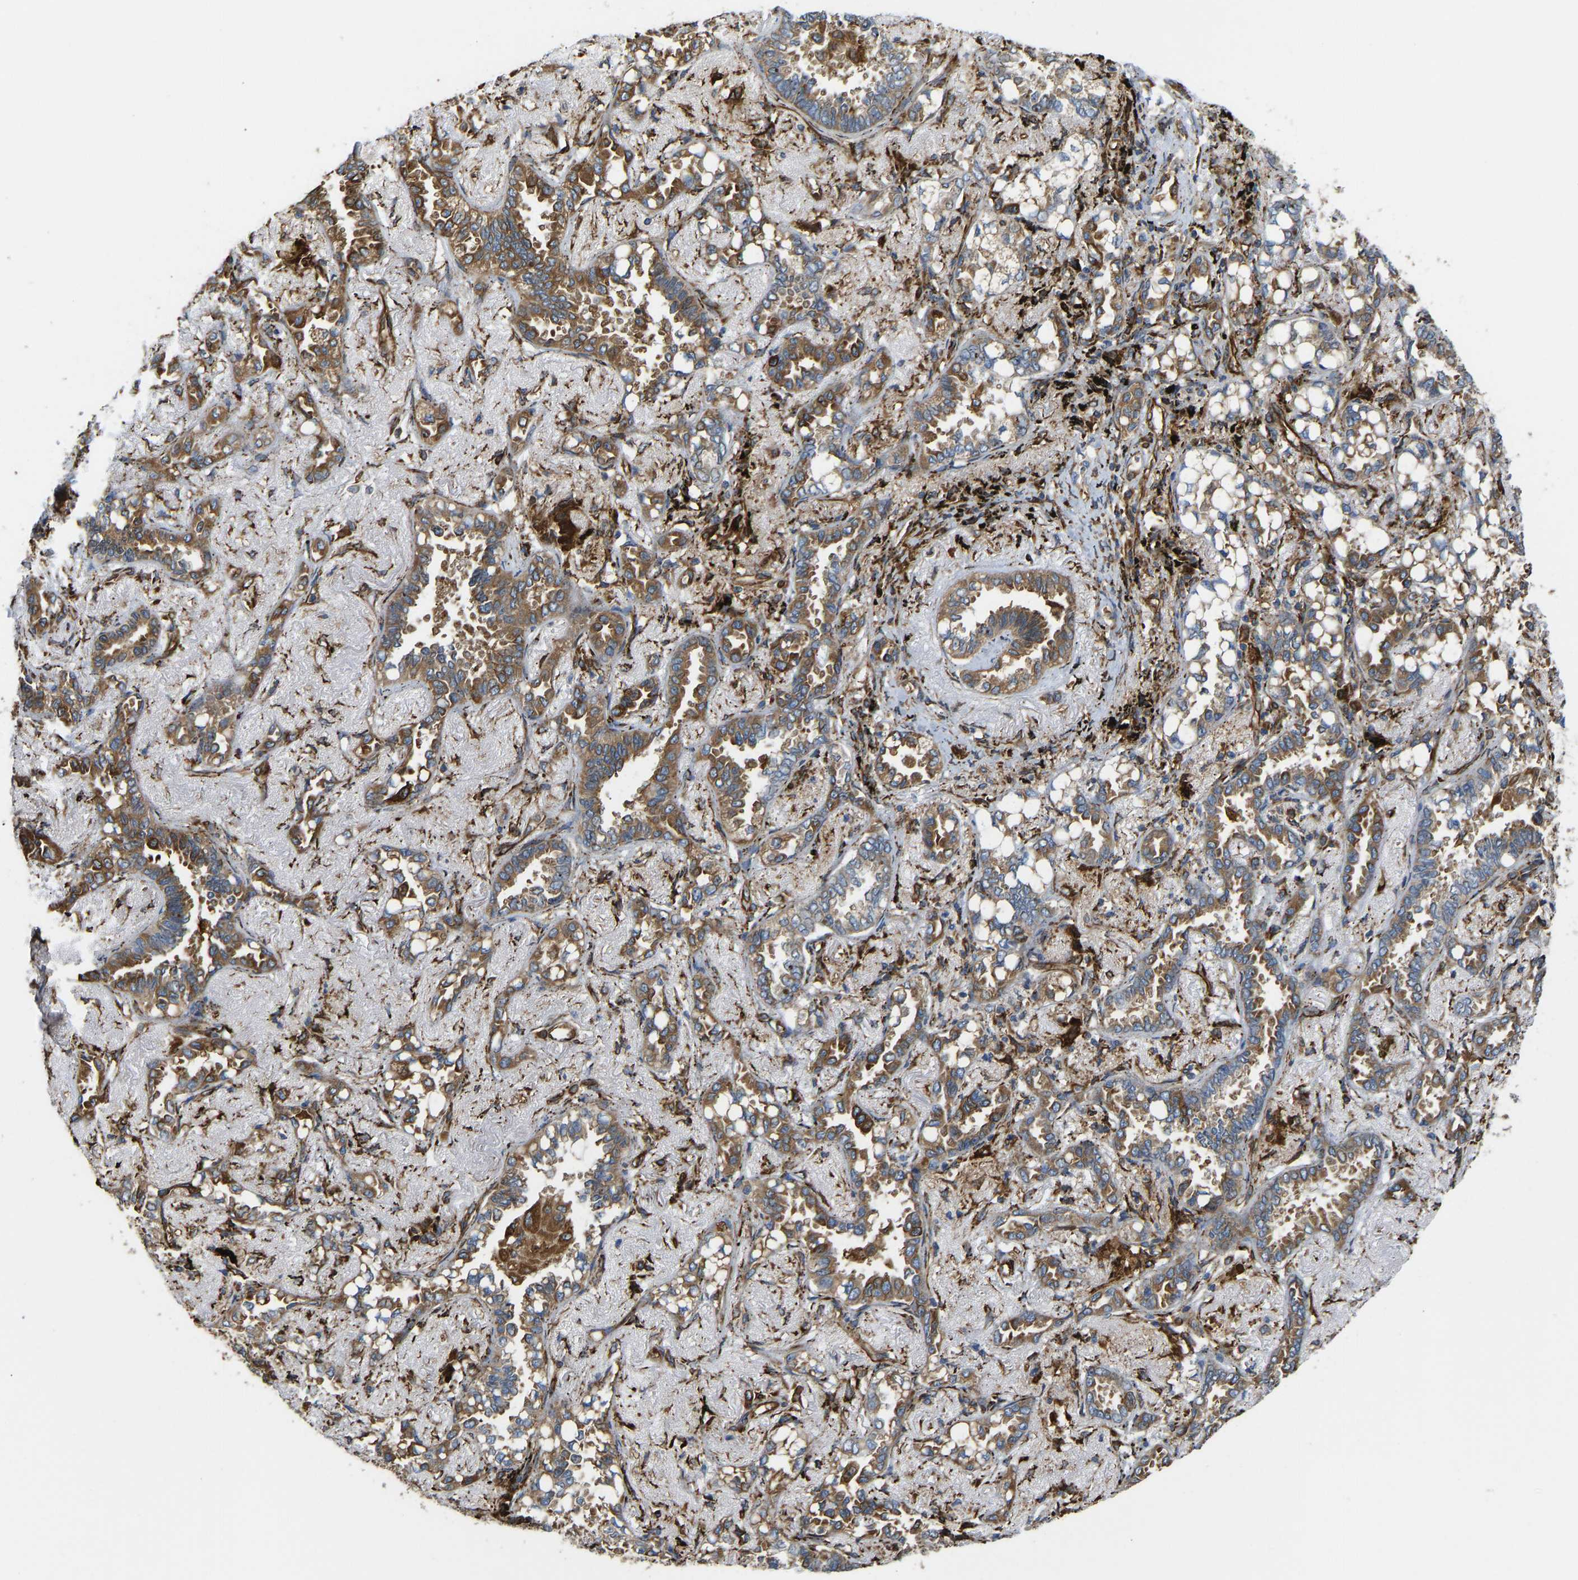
{"staining": {"intensity": "moderate", "quantity": ">75%", "location": "cytoplasmic/membranous"}, "tissue": "lung cancer", "cell_type": "Tumor cells", "image_type": "cancer", "snomed": [{"axis": "morphology", "description": "Adenocarcinoma, NOS"}, {"axis": "topography", "description": "Lung"}], "caption": "A medium amount of moderate cytoplasmic/membranous expression is identified in approximately >75% of tumor cells in lung cancer (adenocarcinoma) tissue.", "gene": "BEX3", "patient": {"sex": "male", "age": 59}}